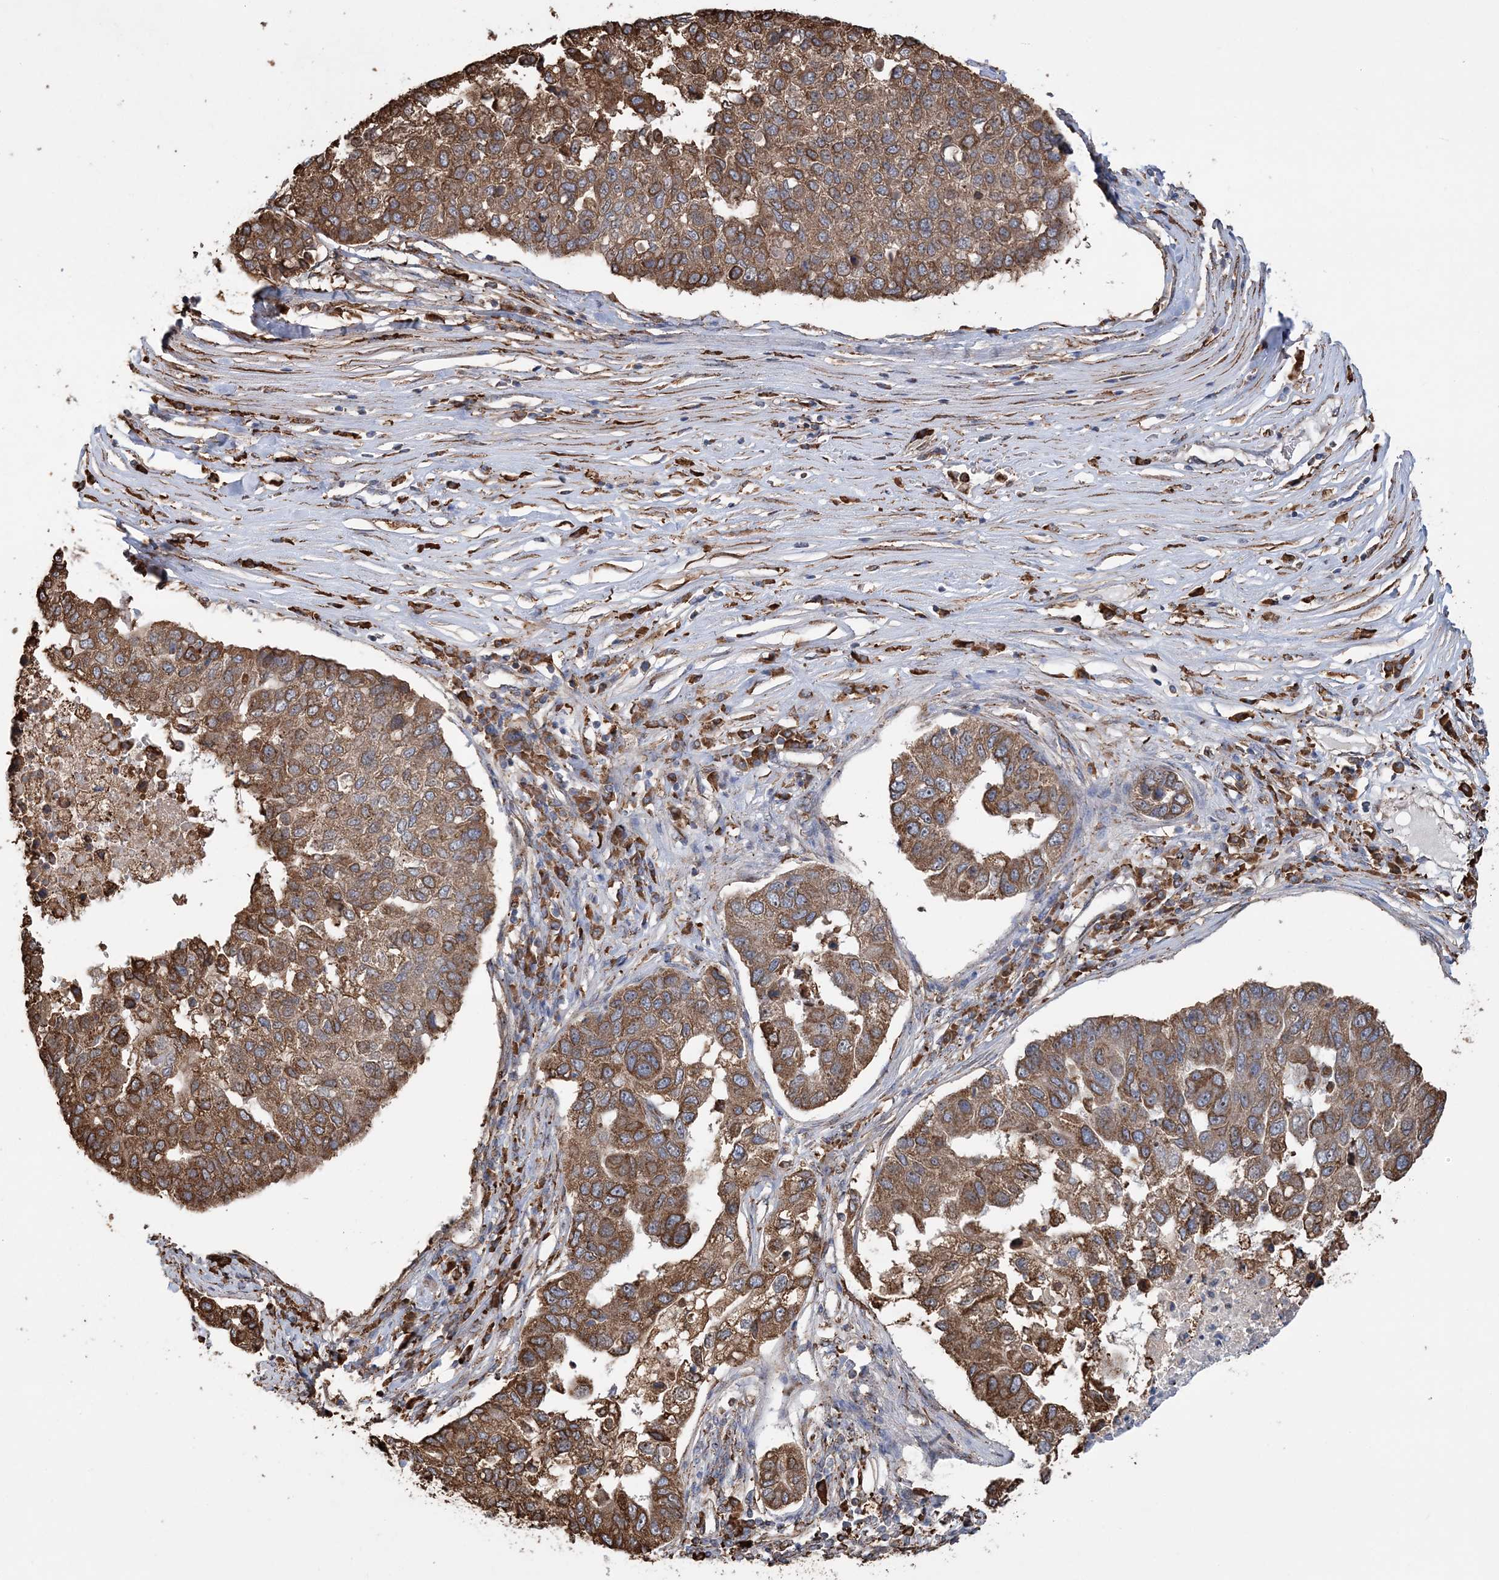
{"staining": {"intensity": "moderate", "quantity": ">75%", "location": "cytoplasmic/membranous"}, "tissue": "pancreatic cancer", "cell_type": "Tumor cells", "image_type": "cancer", "snomed": [{"axis": "morphology", "description": "Adenocarcinoma, NOS"}, {"axis": "topography", "description": "Pancreas"}], "caption": "Pancreatic cancer was stained to show a protein in brown. There is medium levels of moderate cytoplasmic/membranous positivity in about >75% of tumor cells. The staining is performed using DAB (3,3'-diaminobenzidine) brown chromogen to label protein expression. The nuclei are counter-stained blue using hematoxylin.", "gene": "WDR12", "patient": {"sex": "female", "age": 61}}